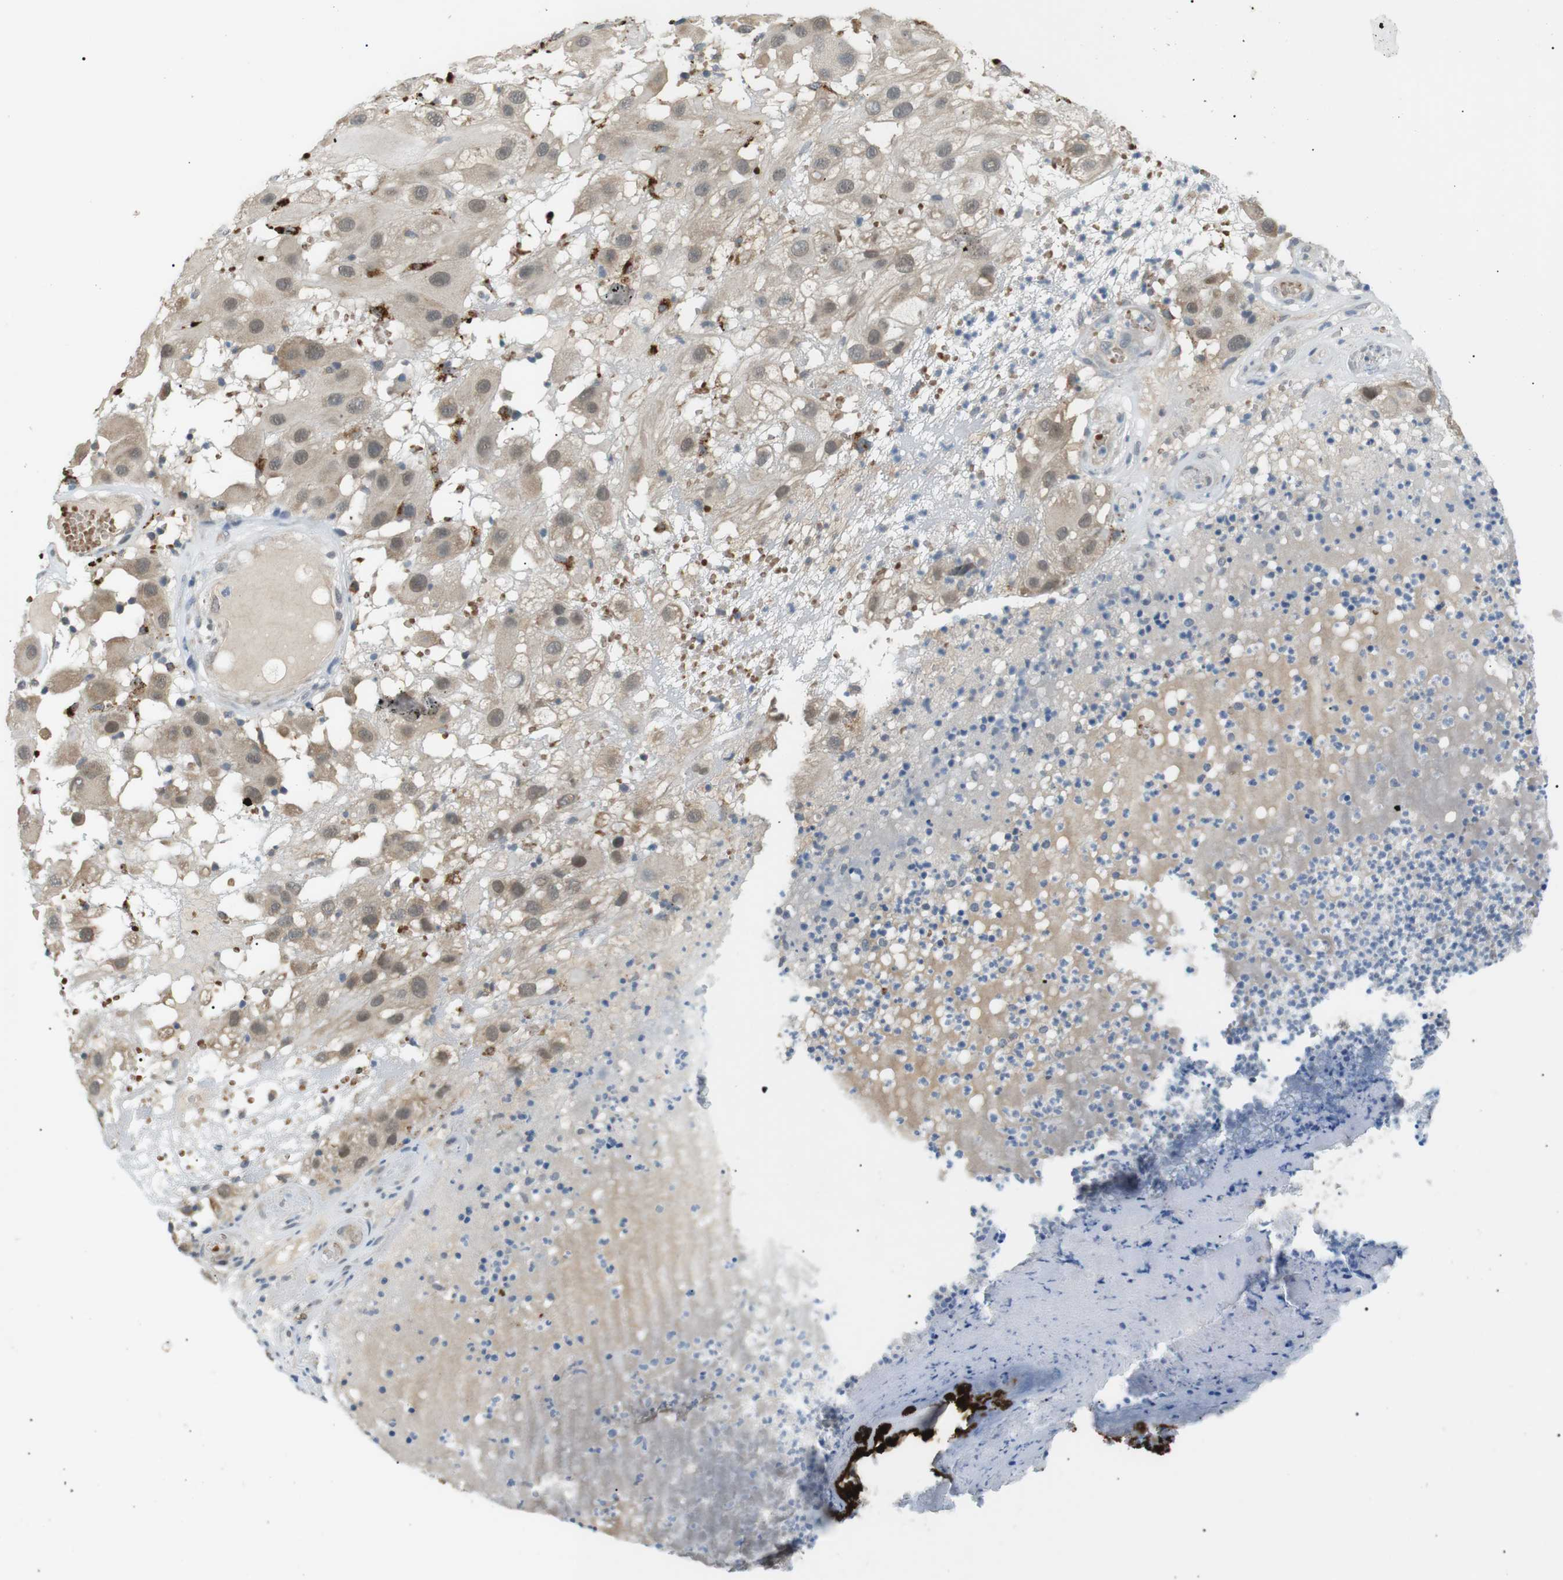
{"staining": {"intensity": "weak", "quantity": "<25%", "location": "cytoplasmic/membranous"}, "tissue": "melanoma", "cell_type": "Tumor cells", "image_type": "cancer", "snomed": [{"axis": "morphology", "description": "Malignant melanoma, NOS"}, {"axis": "topography", "description": "Skin"}], "caption": "Tumor cells are negative for brown protein staining in melanoma.", "gene": "B4GALNT2", "patient": {"sex": "female", "age": 81}}